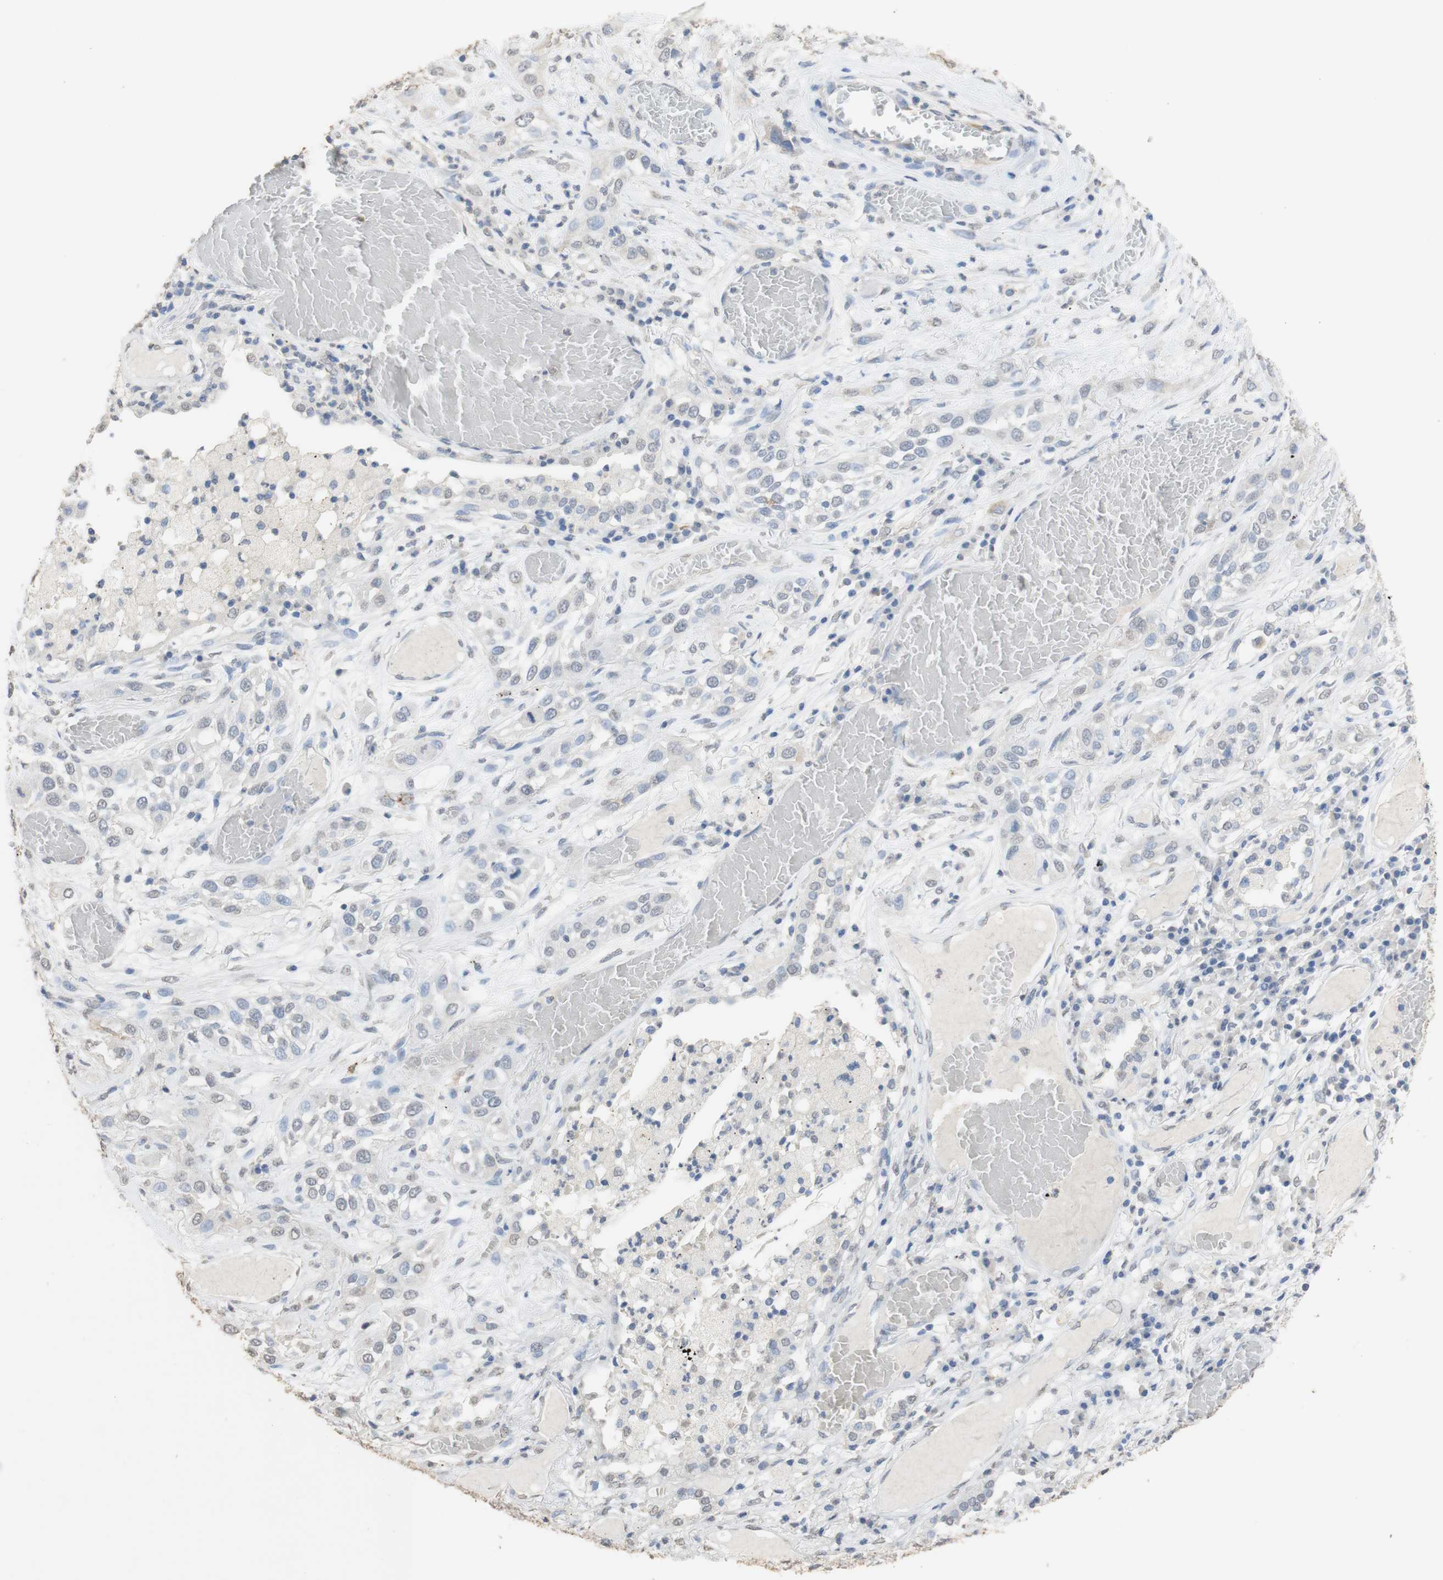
{"staining": {"intensity": "negative", "quantity": "none", "location": "none"}, "tissue": "lung cancer", "cell_type": "Tumor cells", "image_type": "cancer", "snomed": [{"axis": "morphology", "description": "Squamous cell carcinoma, NOS"}, {"axis": "topography", "description": "Lung"}], "caption": "Immunohistochemistry (IHC) image of neoplastic tissue: human lung cancer (squamous cell carcinoma) stained with DAB reveals no significant protein positivity in tumor cells.", "gene": "L1CAM", "patient": {"sex": "male", "age": 71}}